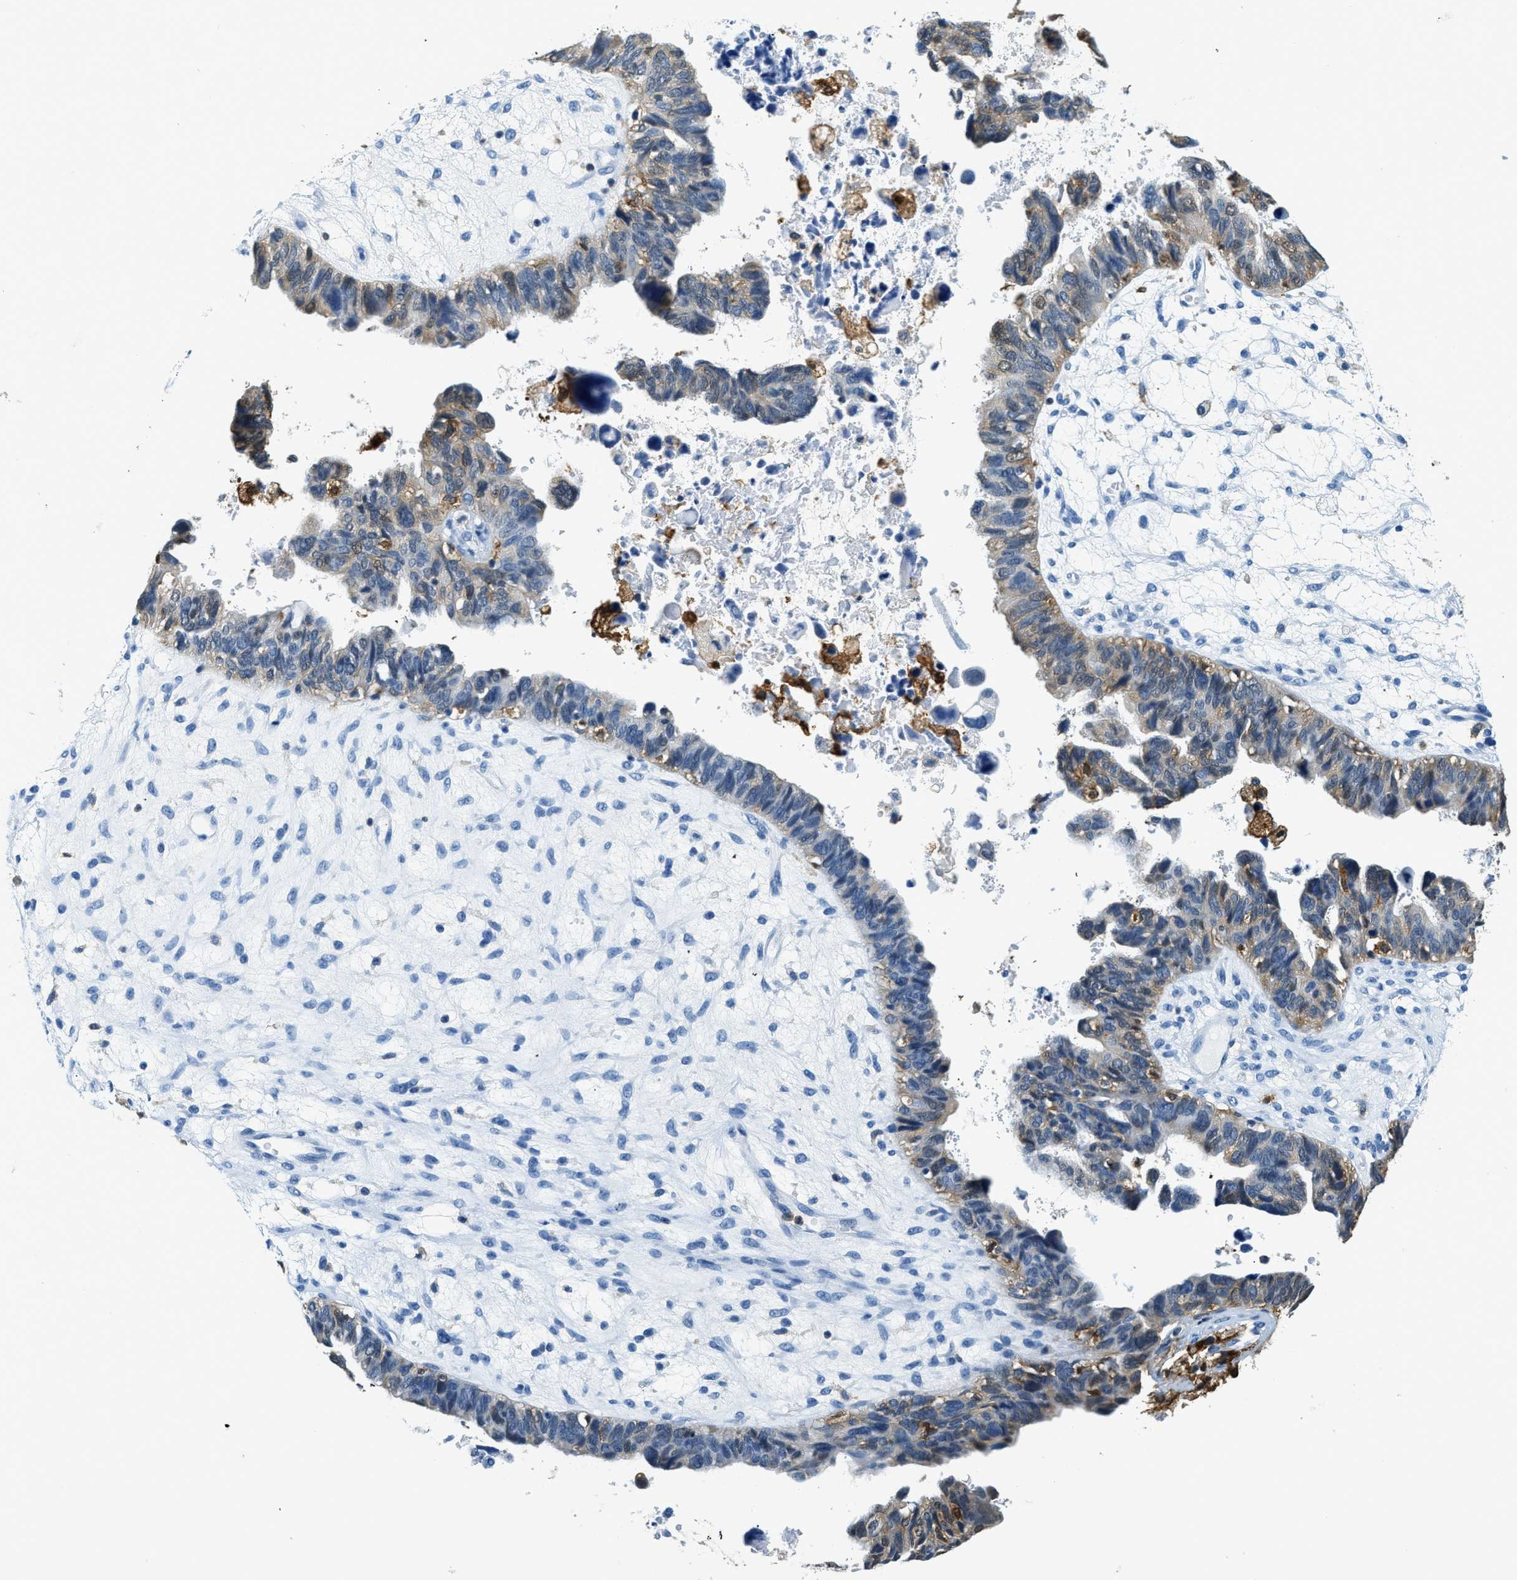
{"staining": {"intensity": "weak", "quantity": "25%-75%", "location": "cytoplasmic/membranous"}, "tissue": "ovarian cancer", "cell_type": "Tumor cells", "image_type": "cancer", "snomed": [{"axis": "morphology", "description": "Cystadenocarcinoma, serous, NOS"}, {"axis": "topography", "description": "Ovary"}], "caption": "The micrograph reveals staining of ovarian cancer, revealing weak cytoplasmic/membranous protein expression (brown color) within tumor cells.", "gene": "CAPG", "patient": {"sex": "female", "age": 79}}